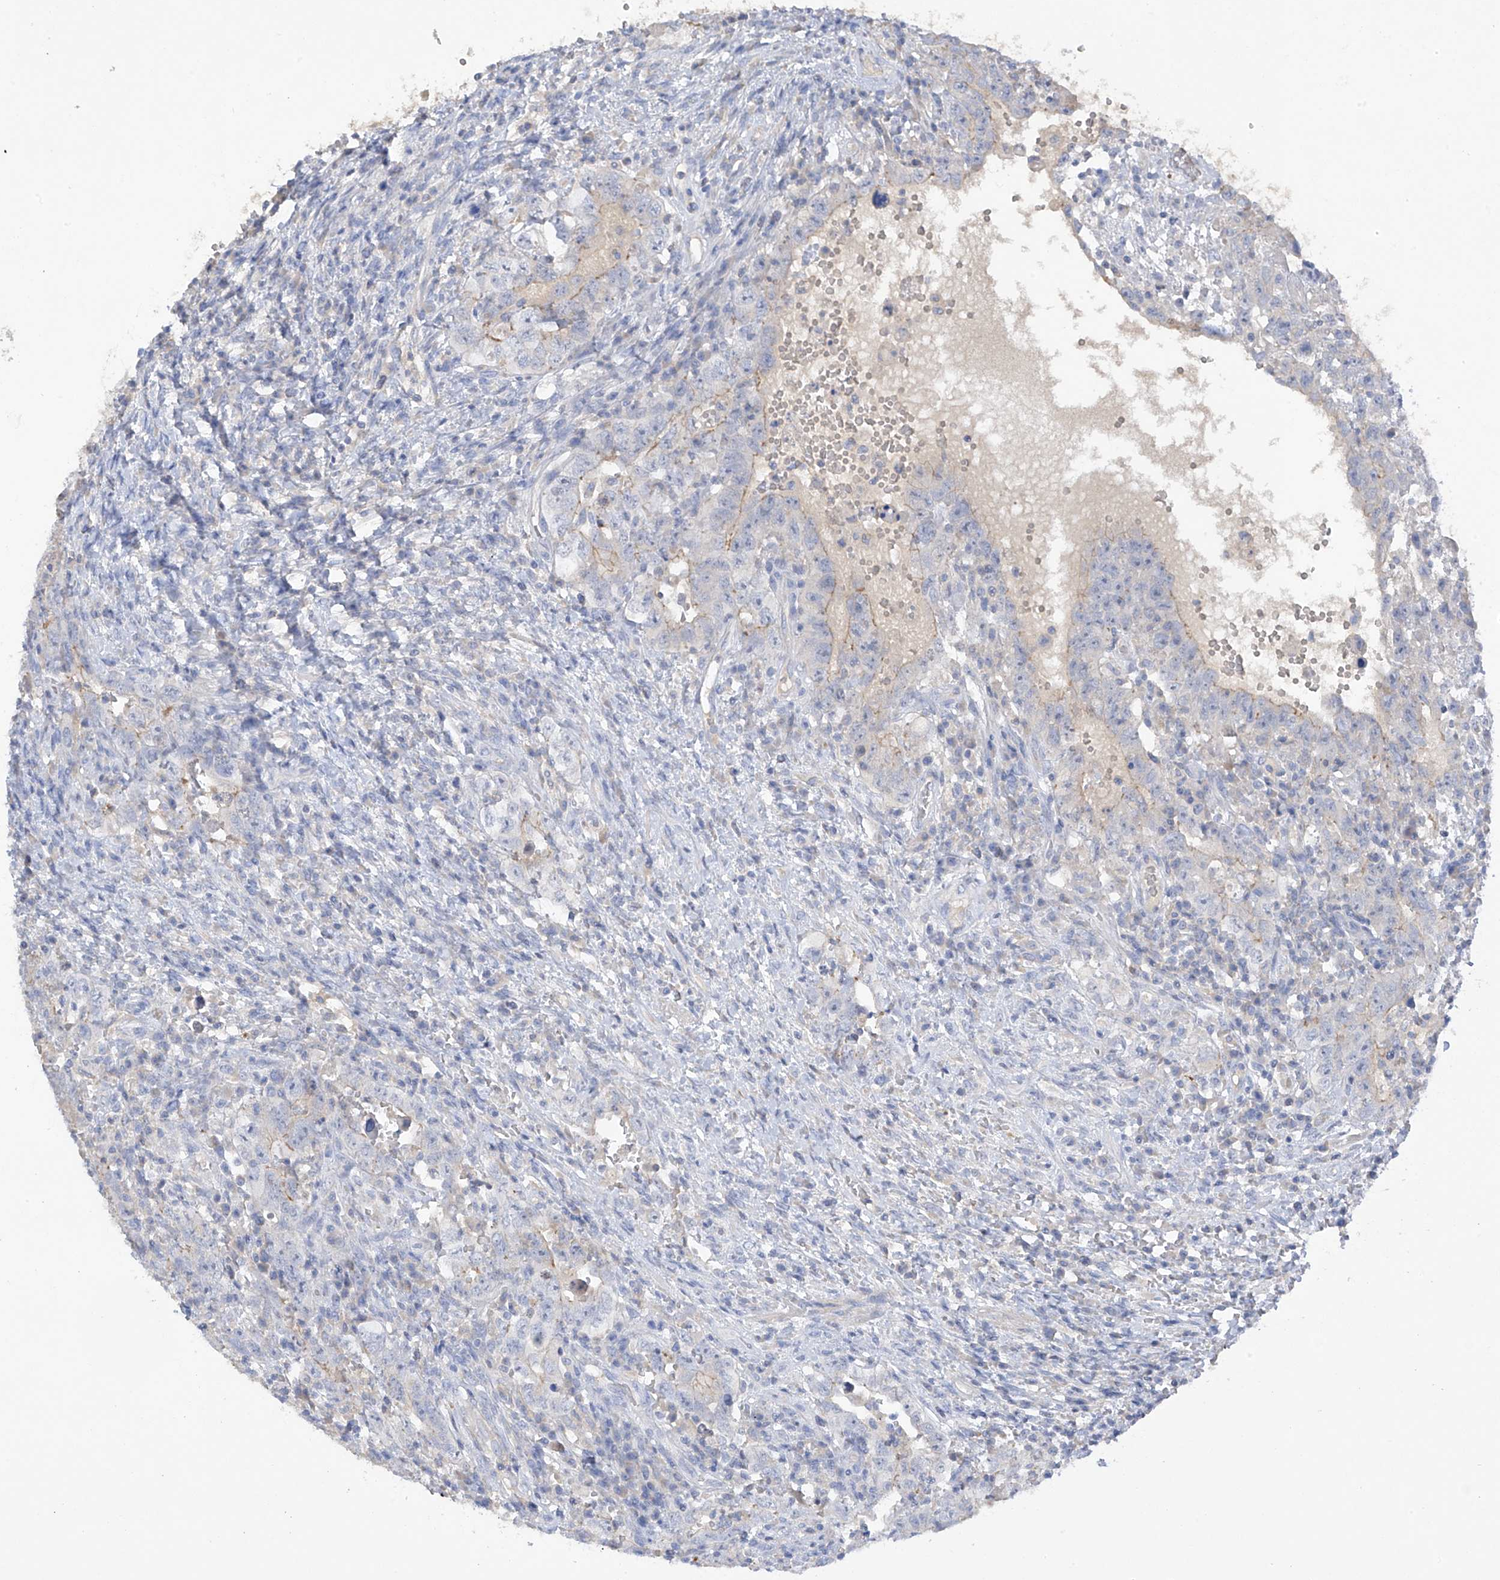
{"staining": {"intensity": "weak", "quantity": "<25%", "location": "cytoplasmic/membranous"}, "tissue": "testis cancer", "cell_type": "Tumor cells", "image_type": "cancer", "snomed": [{"axis": "morphology", "description": "Carcinoma, Embryonal, NOS"}, {"axis": "topography", "description": "Testis"}], "caption": "Photomicrograph shows no significant protein expression in tumor cells of testis embryonal carcinoma.", "gene": "PRSS12", "patient": {"sex": "male", "age": 26}}